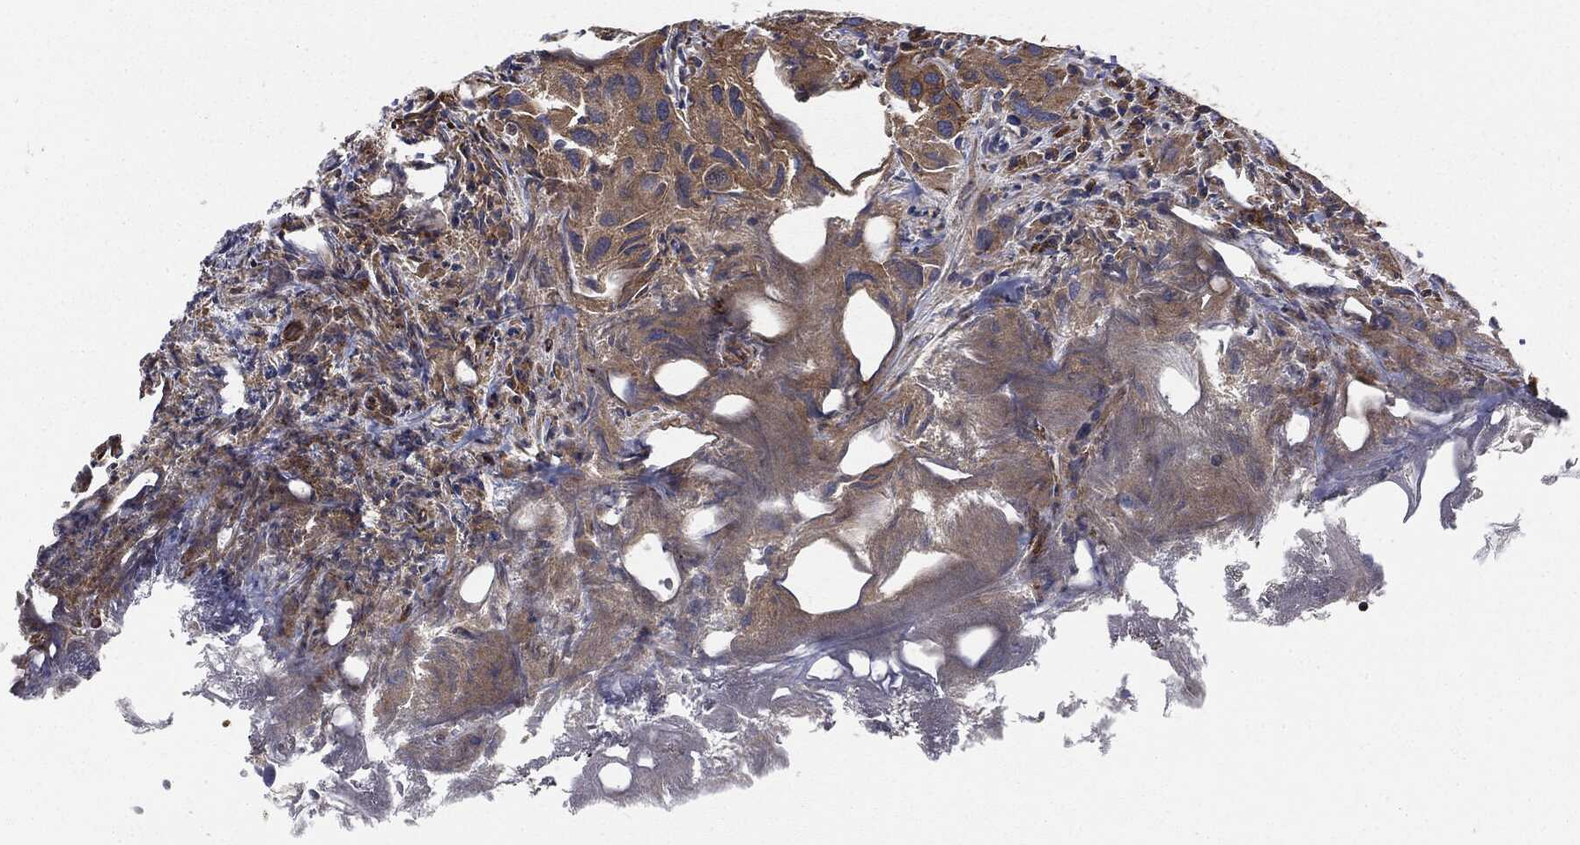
{"staining": {"intensity": "moderate", "quantity": ">75%", "location": "cytoplasmic/membranous"}, "tissue": "urothelial cancer", "cell_type": "Tumor cells", "image_type": "cancer", "snomed": [{"axis": "morphology", "description": "Urothelial carcinoma, High grade"}, {"axis": "topography", "description": "Urinary bladder"}], "caption": "Immunohistochemistry (IHC) micrograph of human urothelial cancer stained for a protein (brown), which demonstrates medium levels of moderate cytoplasmic/membranous expression in approximately >75% of tumor cells.", "gene": "CYLD", "patient": {"sex": "male", "age": 79}}